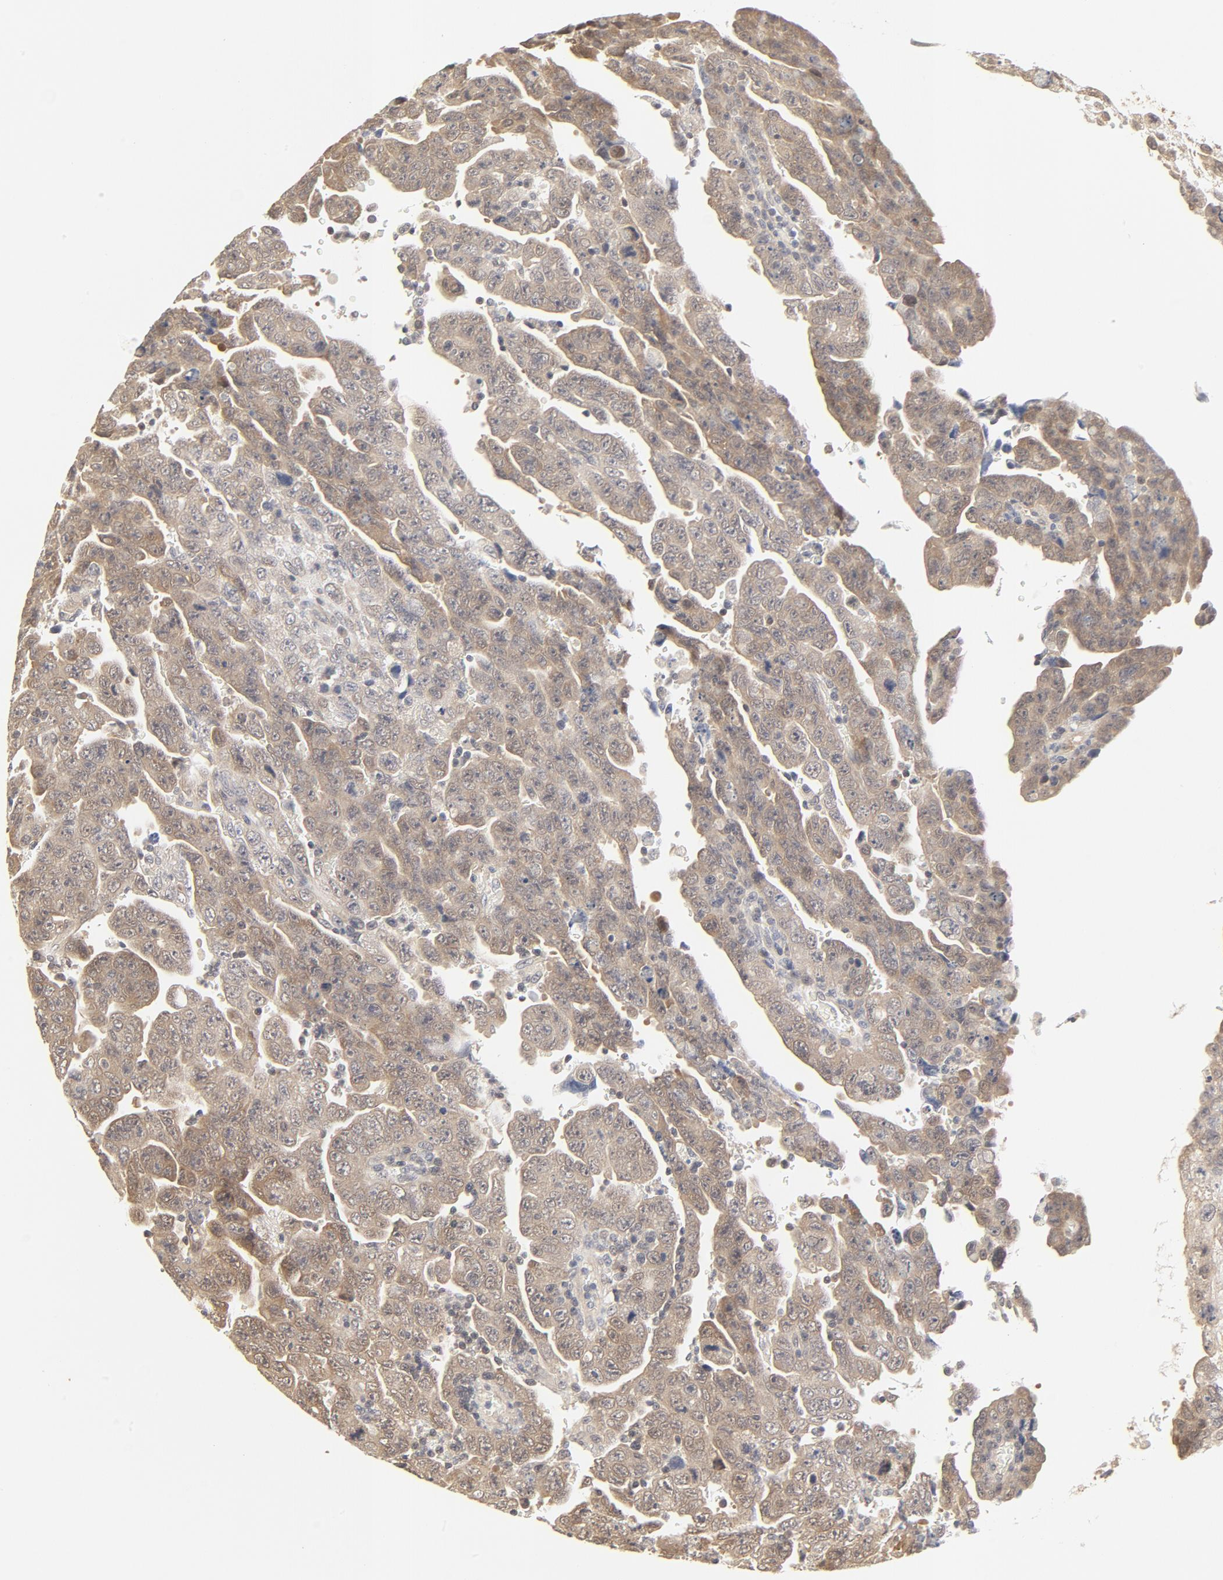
{"staining": {"intensity": "weak", "quantity": ">75%", "location": "cytoplasmic/membranous,nuclear"}, "tissue": "testis cancer", "cell_type": "Tumor cells", "image_type": "cancer", "snomed": [{"axis": "morphology", "description": "Carcinoma, Embryonal, NOS"}, {"axis": "topography", "description": "Testis"}], "caption": "High-magnification brightfield microscopy of embryonal carcinoma (testis) stained with DAB (brown) and counterstained with hematoxylin (blue). tumor cells exhibit weak cytoplasmic/membranous and nuclear positivity is identified in approximately>75% of cells.", "gene": "NEDD8", "patient": {"sex": "male", "age": 28}}